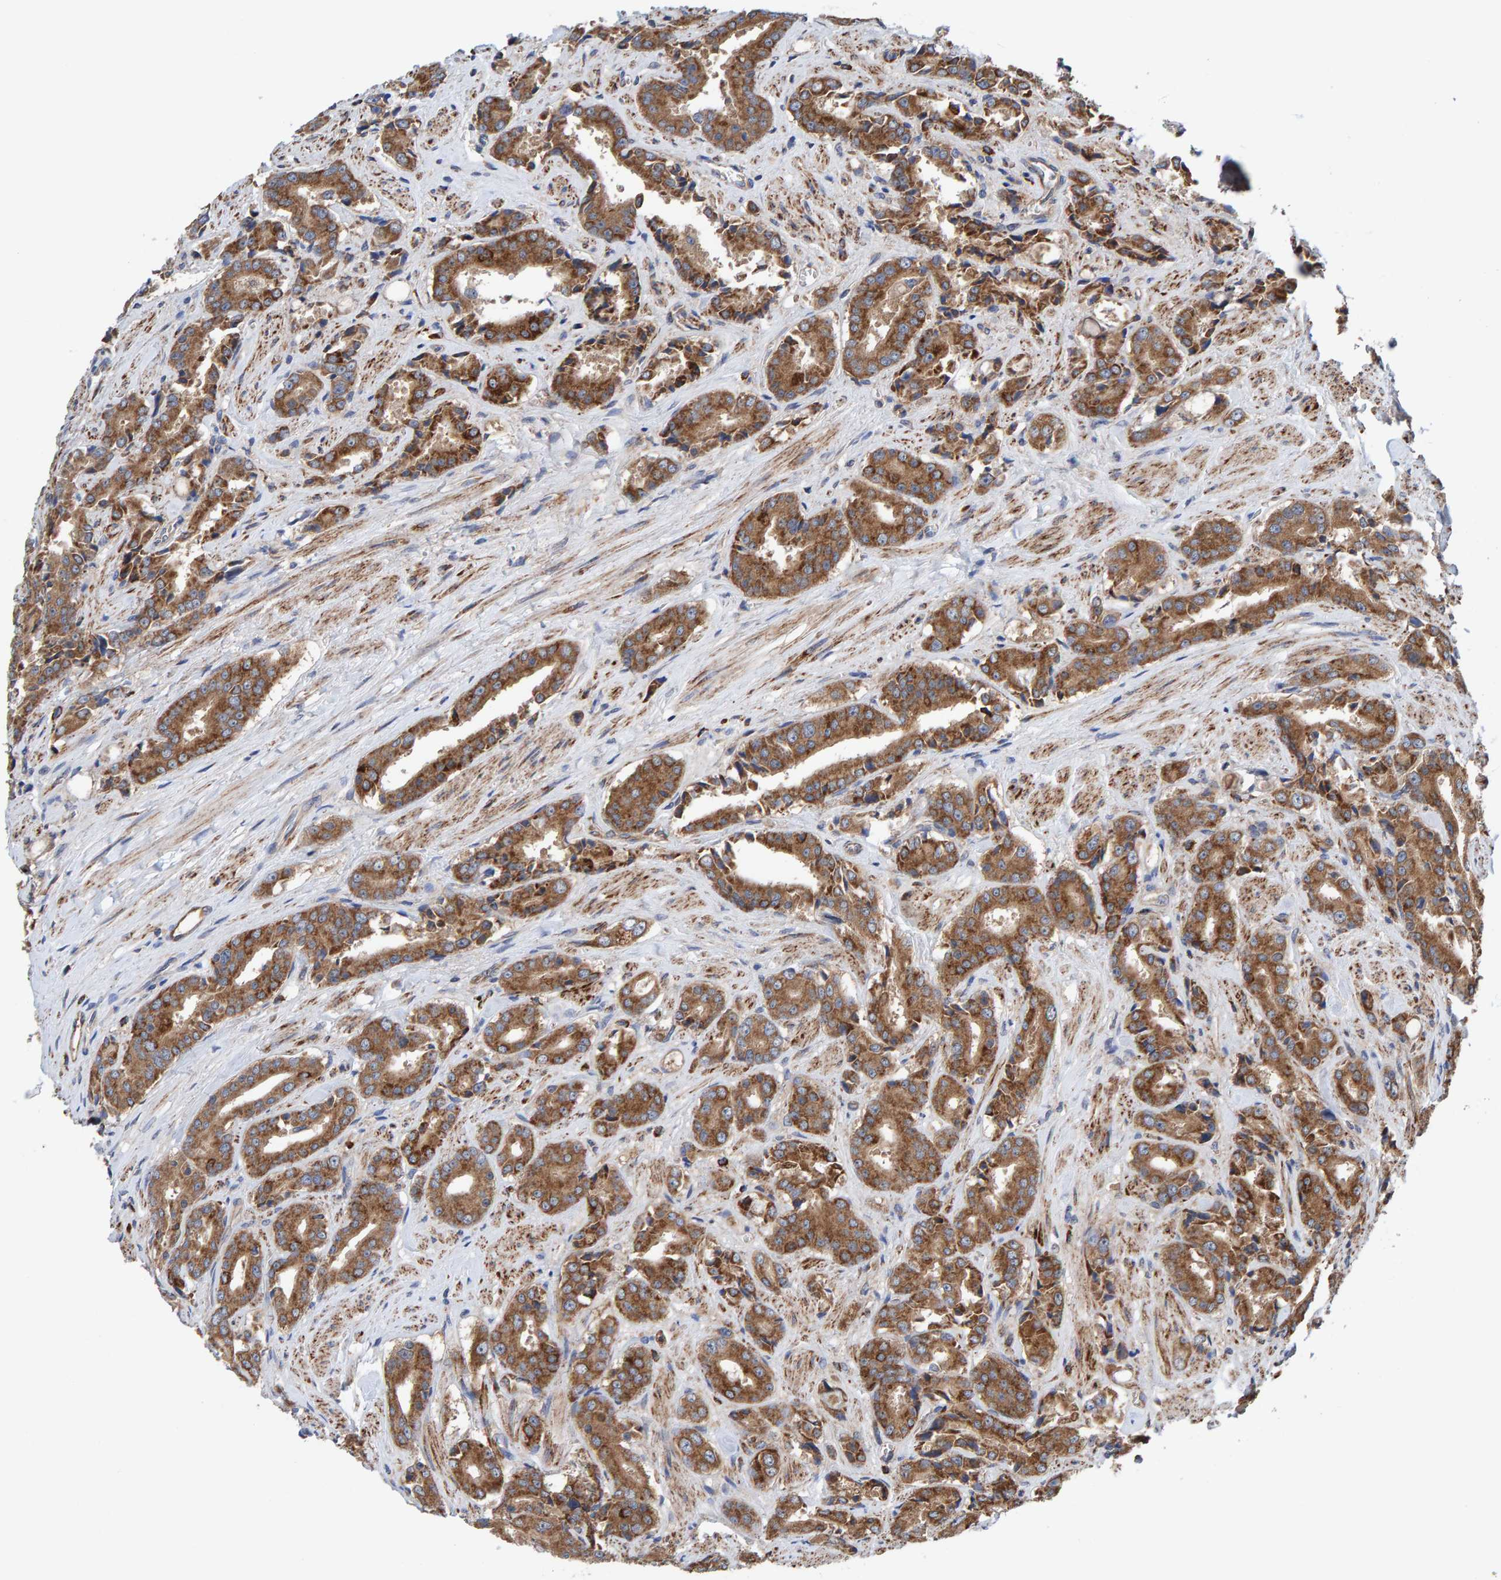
{"staining": {"intensity": "moderate", "quantity": ">75%", "location": "cytoplasmic/membranous"}, "tissue": "prostate cancer", "cell_type": "Tumor cells", "image_type": "cancer", "snomed": [{"axis": "morphology", "description": "Adenocarcinoma, High grade"}, {"axis": "topography", "description": "Prostate"}], "caption": "Prostate cancer (adenocarcinoma (high-grade)) stained with a protein marker displays moderate staining in tumor cells.", "gene": "LRSAM1", "patient": {"sex": "male", "age": 71}}